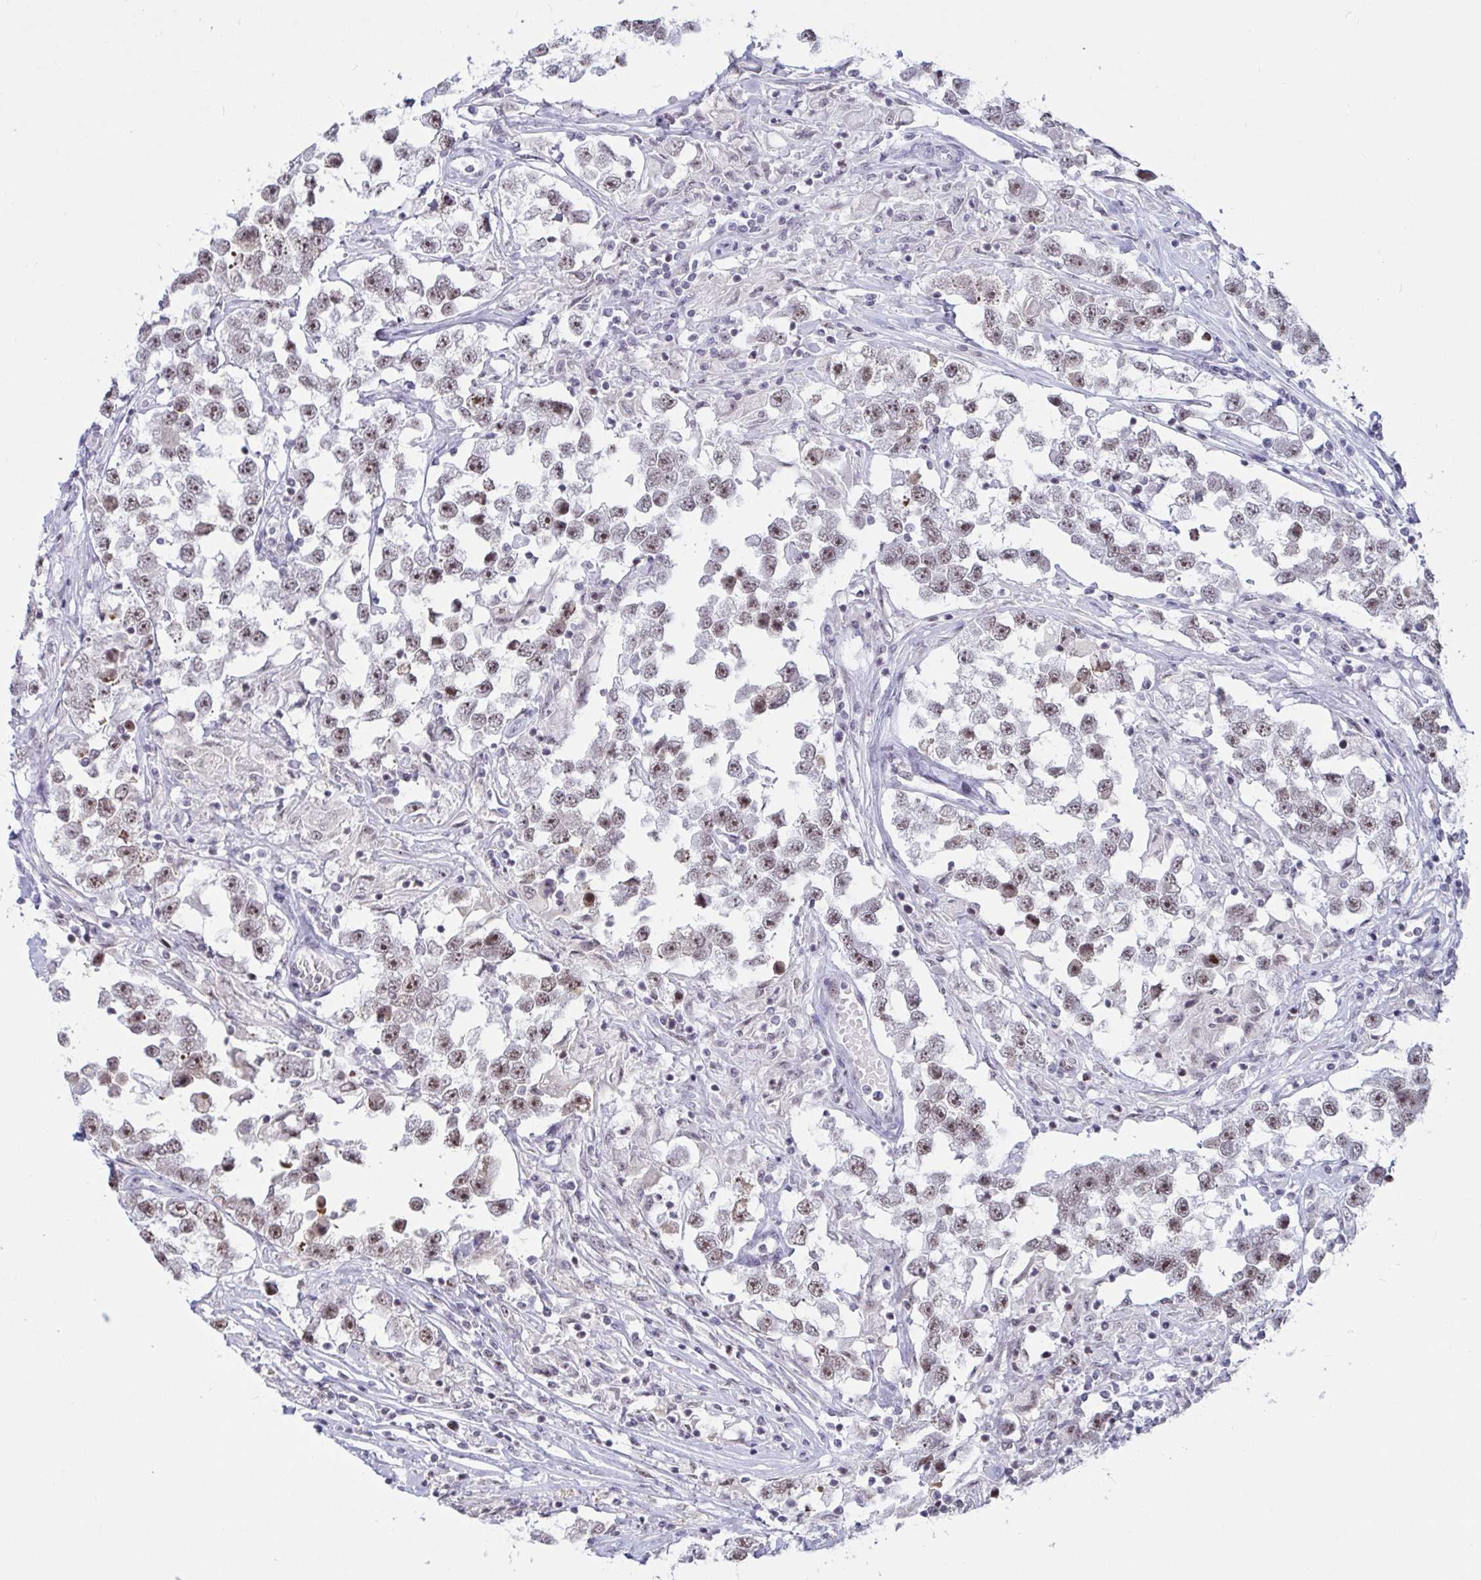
{"staining": {"intensity": "moderate", "quantity": "25%-75%", "location": "nuclear"}, "tissue": "testis cancer", "cell_type": "Tumor cells", "image_type": "cancer", "snomed": [{"axis": "morphology", "description": "Seminoma, NOS"}, {"axis": "topography", "description": "Testis"}], "caption": "A photomicrograph showing moderate nuclear staining in about 25%-75% of tumor cells in testis cancer, as visualized by brown immunohistochemical staining.", "gene": "SUPT16H", "patient": {"sex": "male", "age": 46}}